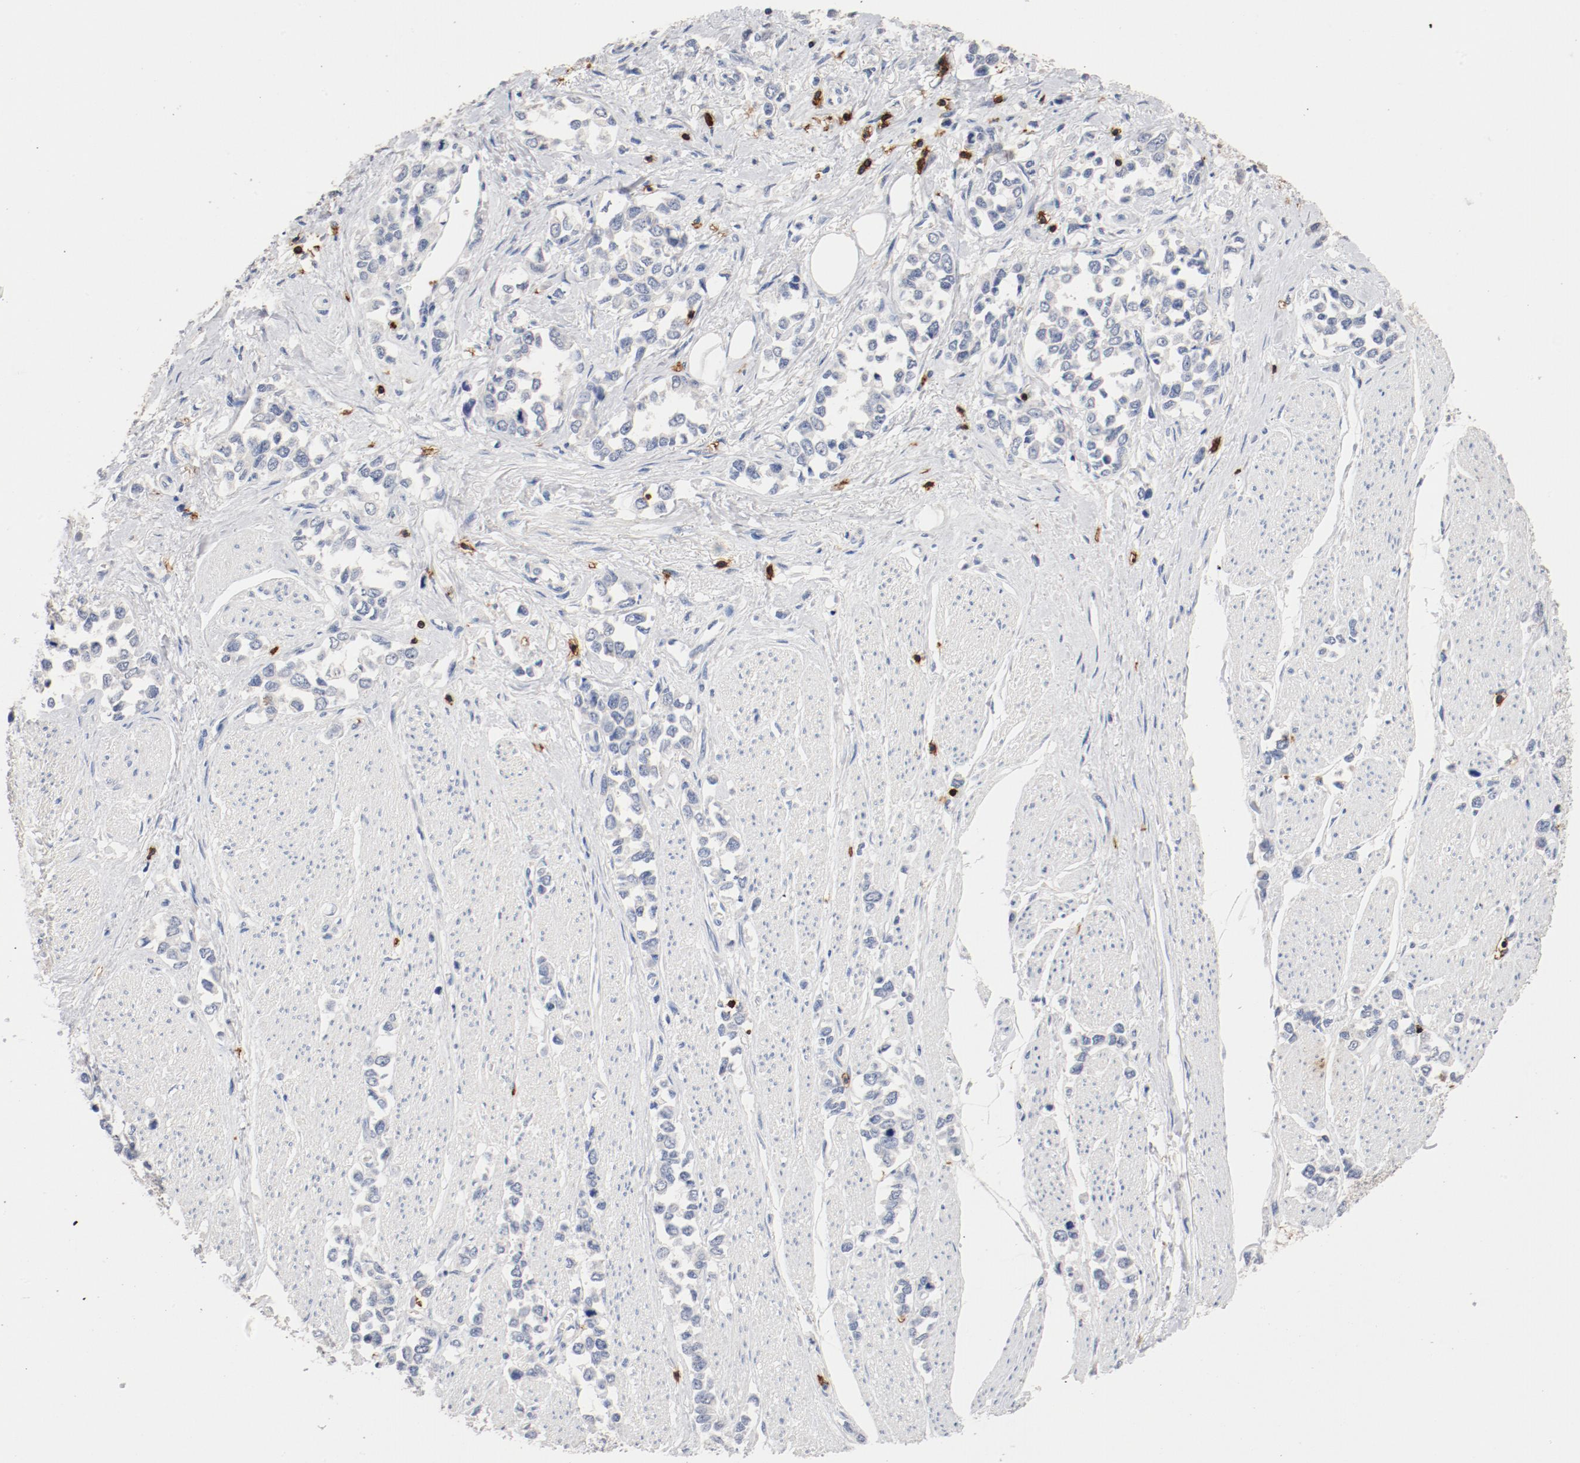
{"staining": {"intensity": "negative", "quantity": "none", "location": "none"}, "tissue": "stomach cancer", "cell_type": "Tumor cells", "image_type": "cancer", "snomed": [{"axis": "morphology", "description": "Adenocarcinoma, NOS"}, {"axis": "topography", "description": "Stomach, upper"}], "caption": "Human adenocarcinoma (stomach) stained for a protein using IHC exhibits no expression in tumor cells.", "gene": "CD247", "patient": {"sex": "male", "age": 76}}